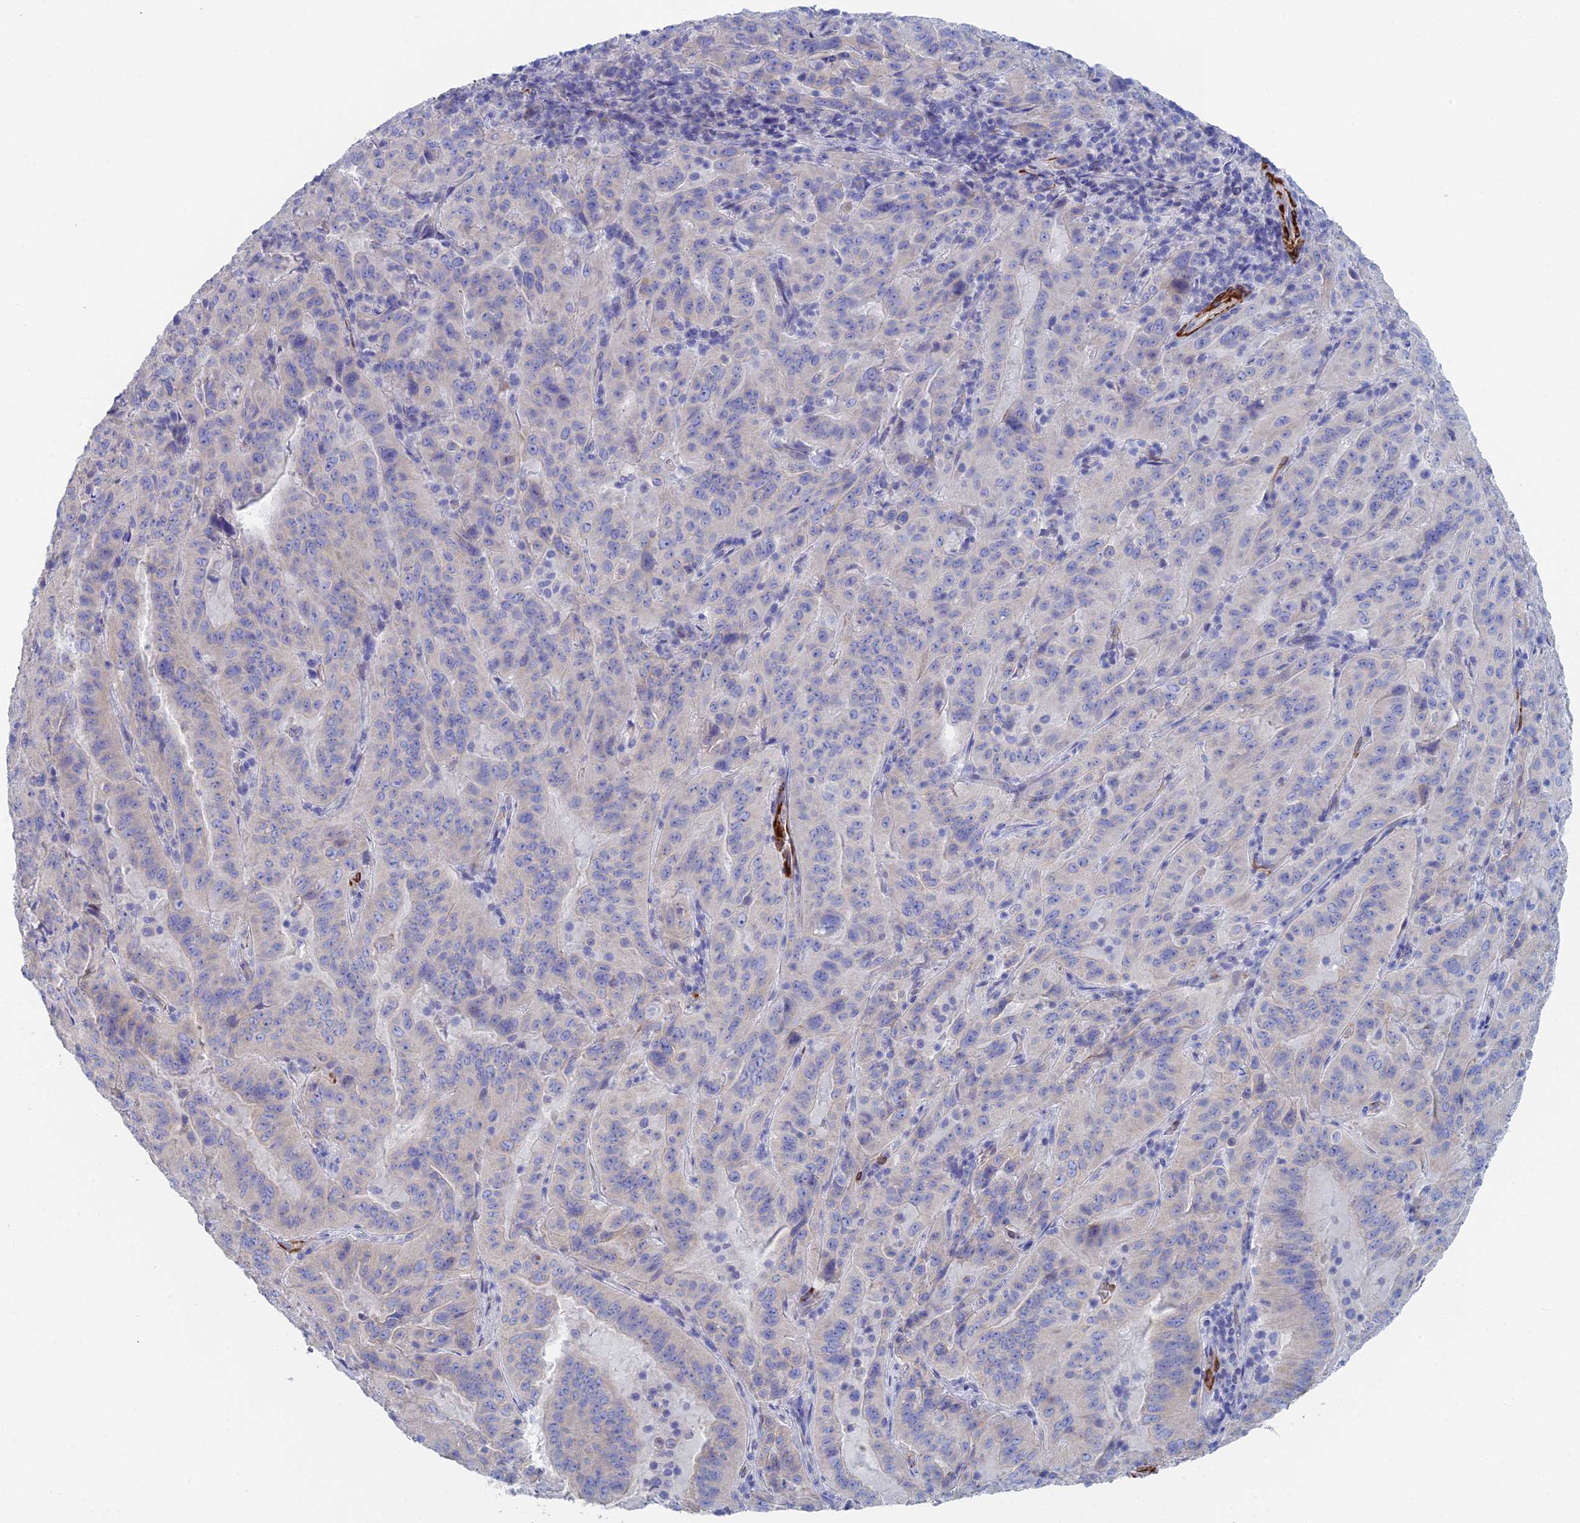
{"staining": {"intensity": "negative", "quantity": "none", "location": "none"}, "tissue": "pancreatic cancer", "cell_type": "Tumor cells", "image_type": "cancer", "snomed": [{"axis": "morphology", "description": "Adenocarcinoma, NOS"}, {"axis": "topography", "description": "Pancreas"}], "caption": "A high-resolution image shows IHC staining of pancreatic cancer, which reveals no significant expression in tumor cells.", "gene": "PCDHA8", "patient": {"sex": "male", "age": 63}}